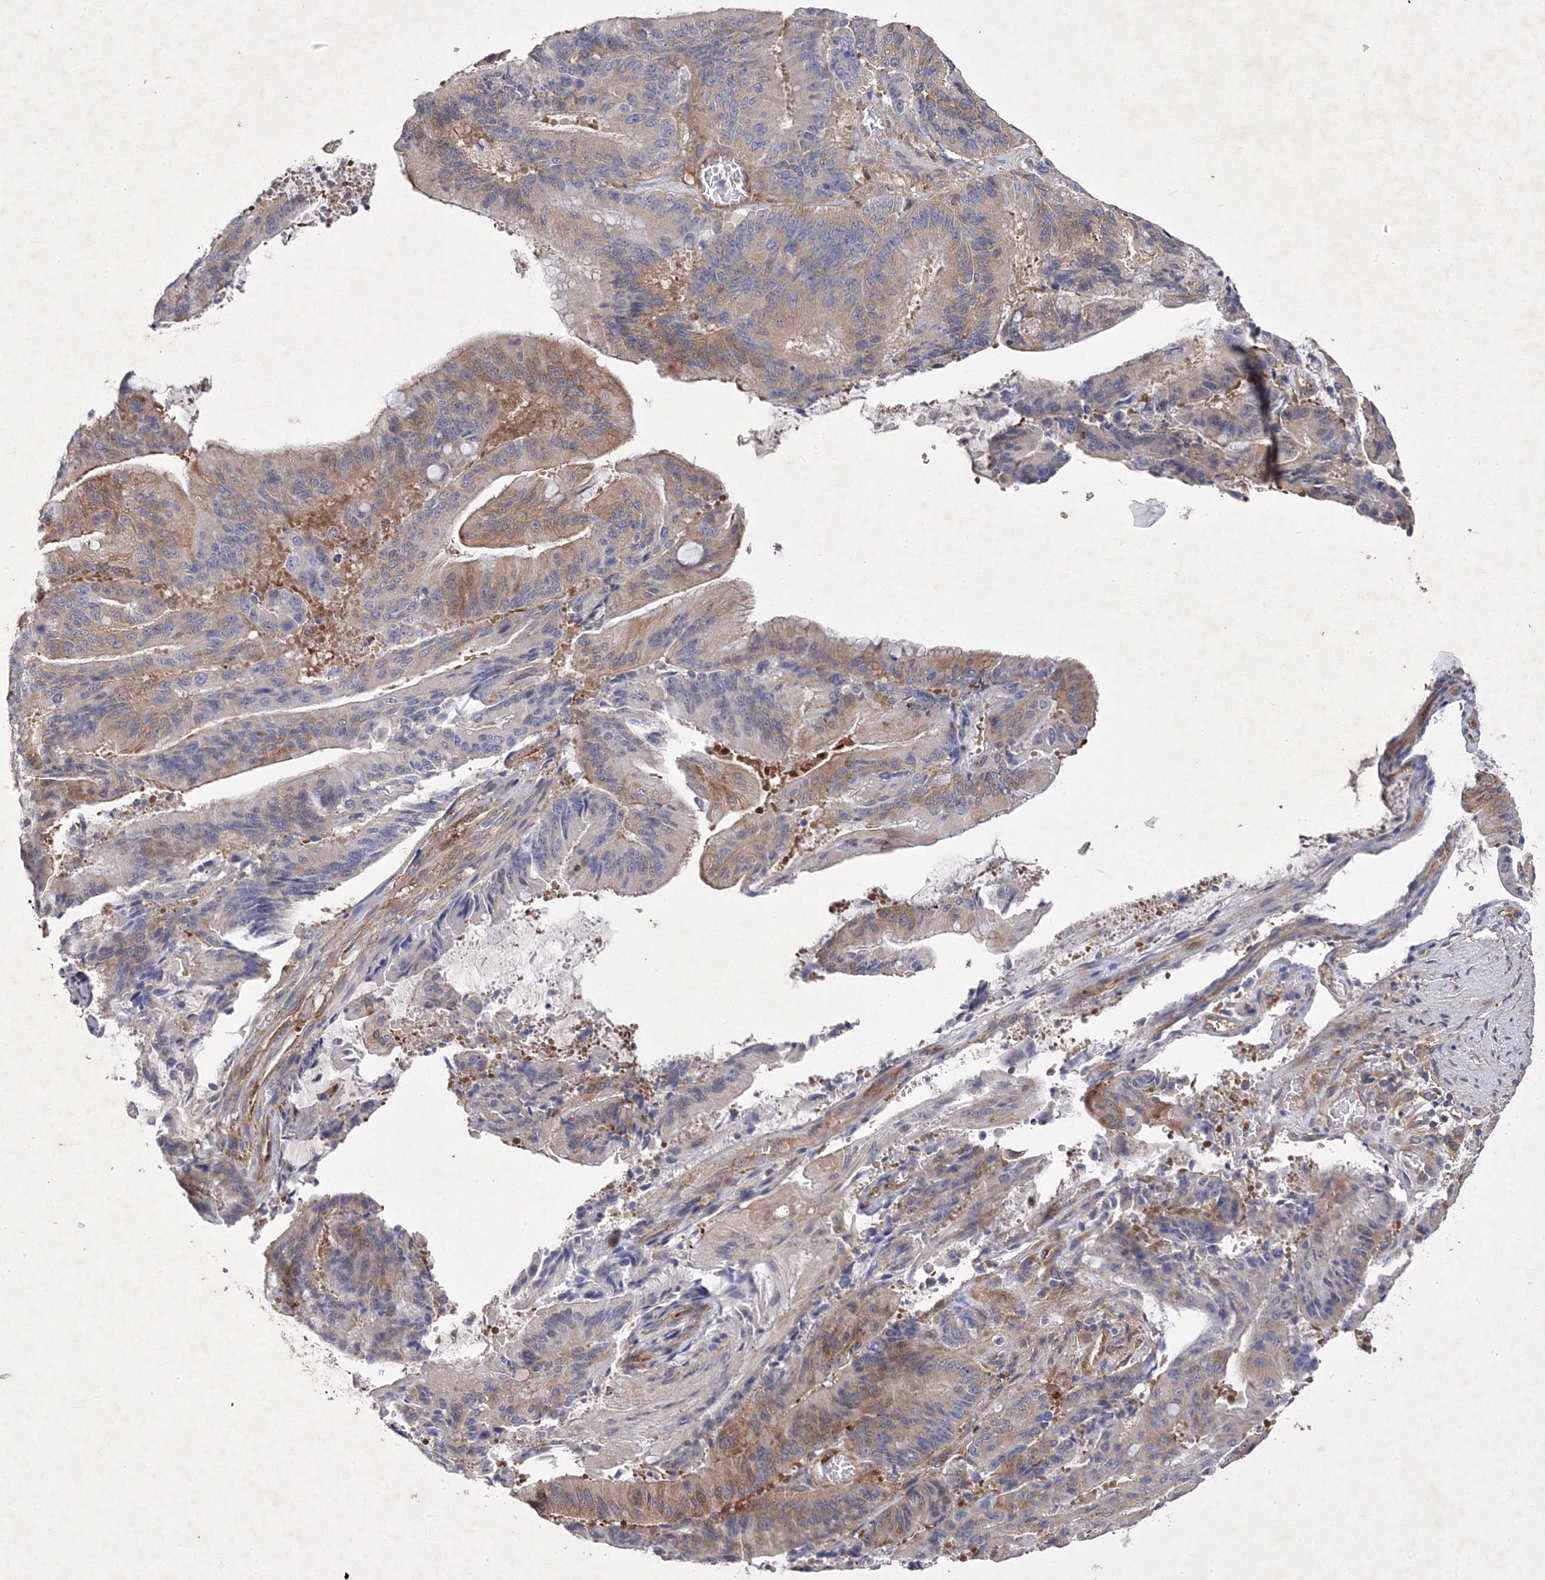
{"staining": {"intensity": "moderate", "quantity": "25%-75%", "location": "cytoplasmic/membranous"}, "tissue": "liver cancer", "cell_type": "Tumor cells", "image_type": "cancer", "snomed": [{"axis": "morphology", "description": "Normal tissue, NOS"}, {"axis": "morphology", "description": "Cholangiocarcinoma"}, {"axis": "topography", "description": "Liver"}, {"axis": "topography", "description": "Peripheral nerve tissue"}], "caption": "This histopathology image reveals immunohistochemistry (IHC) staining of liver cancer, with medium moderate cytoplasmic/membranous positivity in approximately 25%-75% of tumor cells.", "gene": "SNX18", "patient": {"sex": "female", "age": 73}}